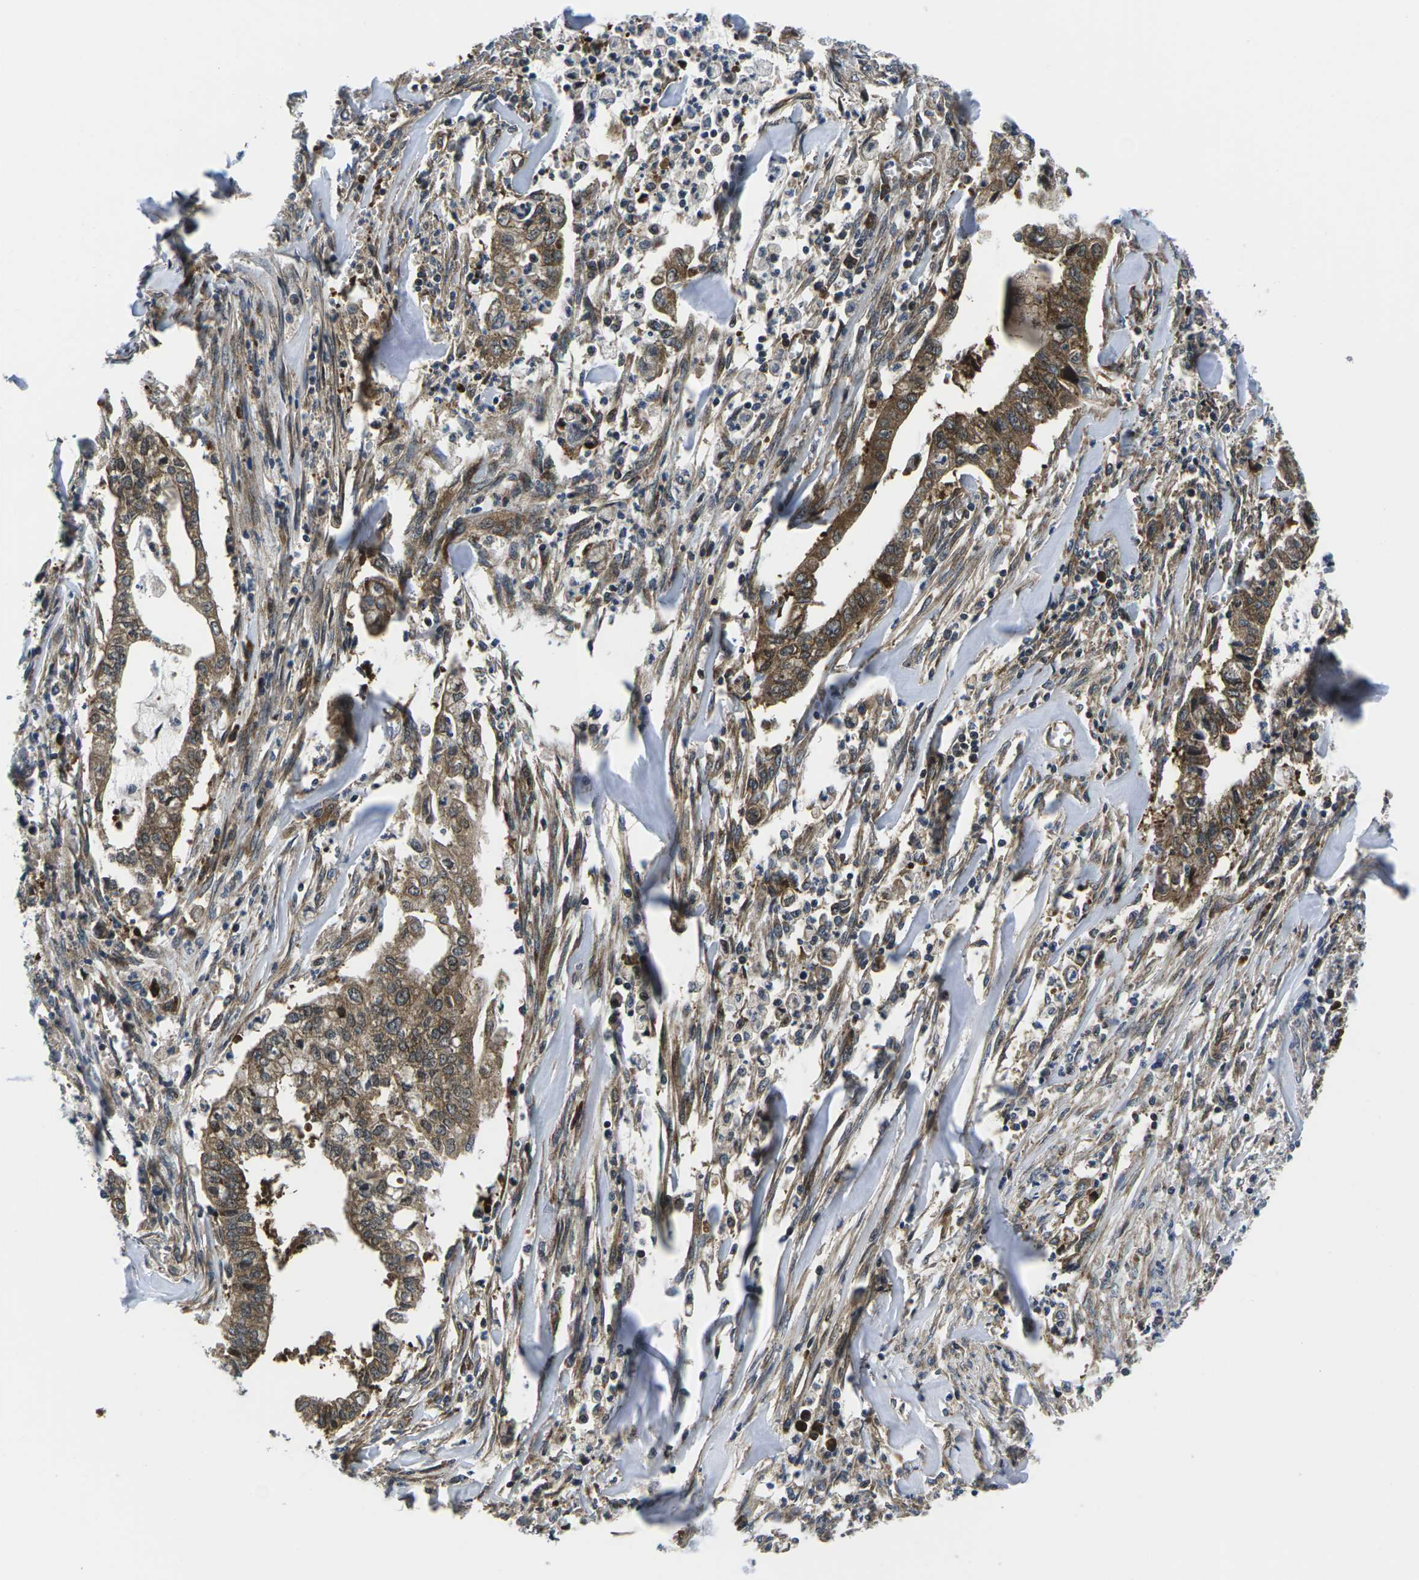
{"staining": {"intensity": "moderate", "quantity": ">75%", "location": "cytoplasmic/membranous"}, "tissue": "cervical cancer", "cell_type": "Tumor cells", "image_type": "cancer", "snomed": [{"axis": "morphology", "description": "Adenocarcinoma, NOS"}, {"axis": "topography", "description": "Cervix"}], "caption": "Protein staining exhibits moderate cytoplasmic/membranous positivity in approximately >75% of tumor cells in cervical adenocarcinoma.", "gene": "EIF4E", "patient": {"sex": "female", "age": 44}}